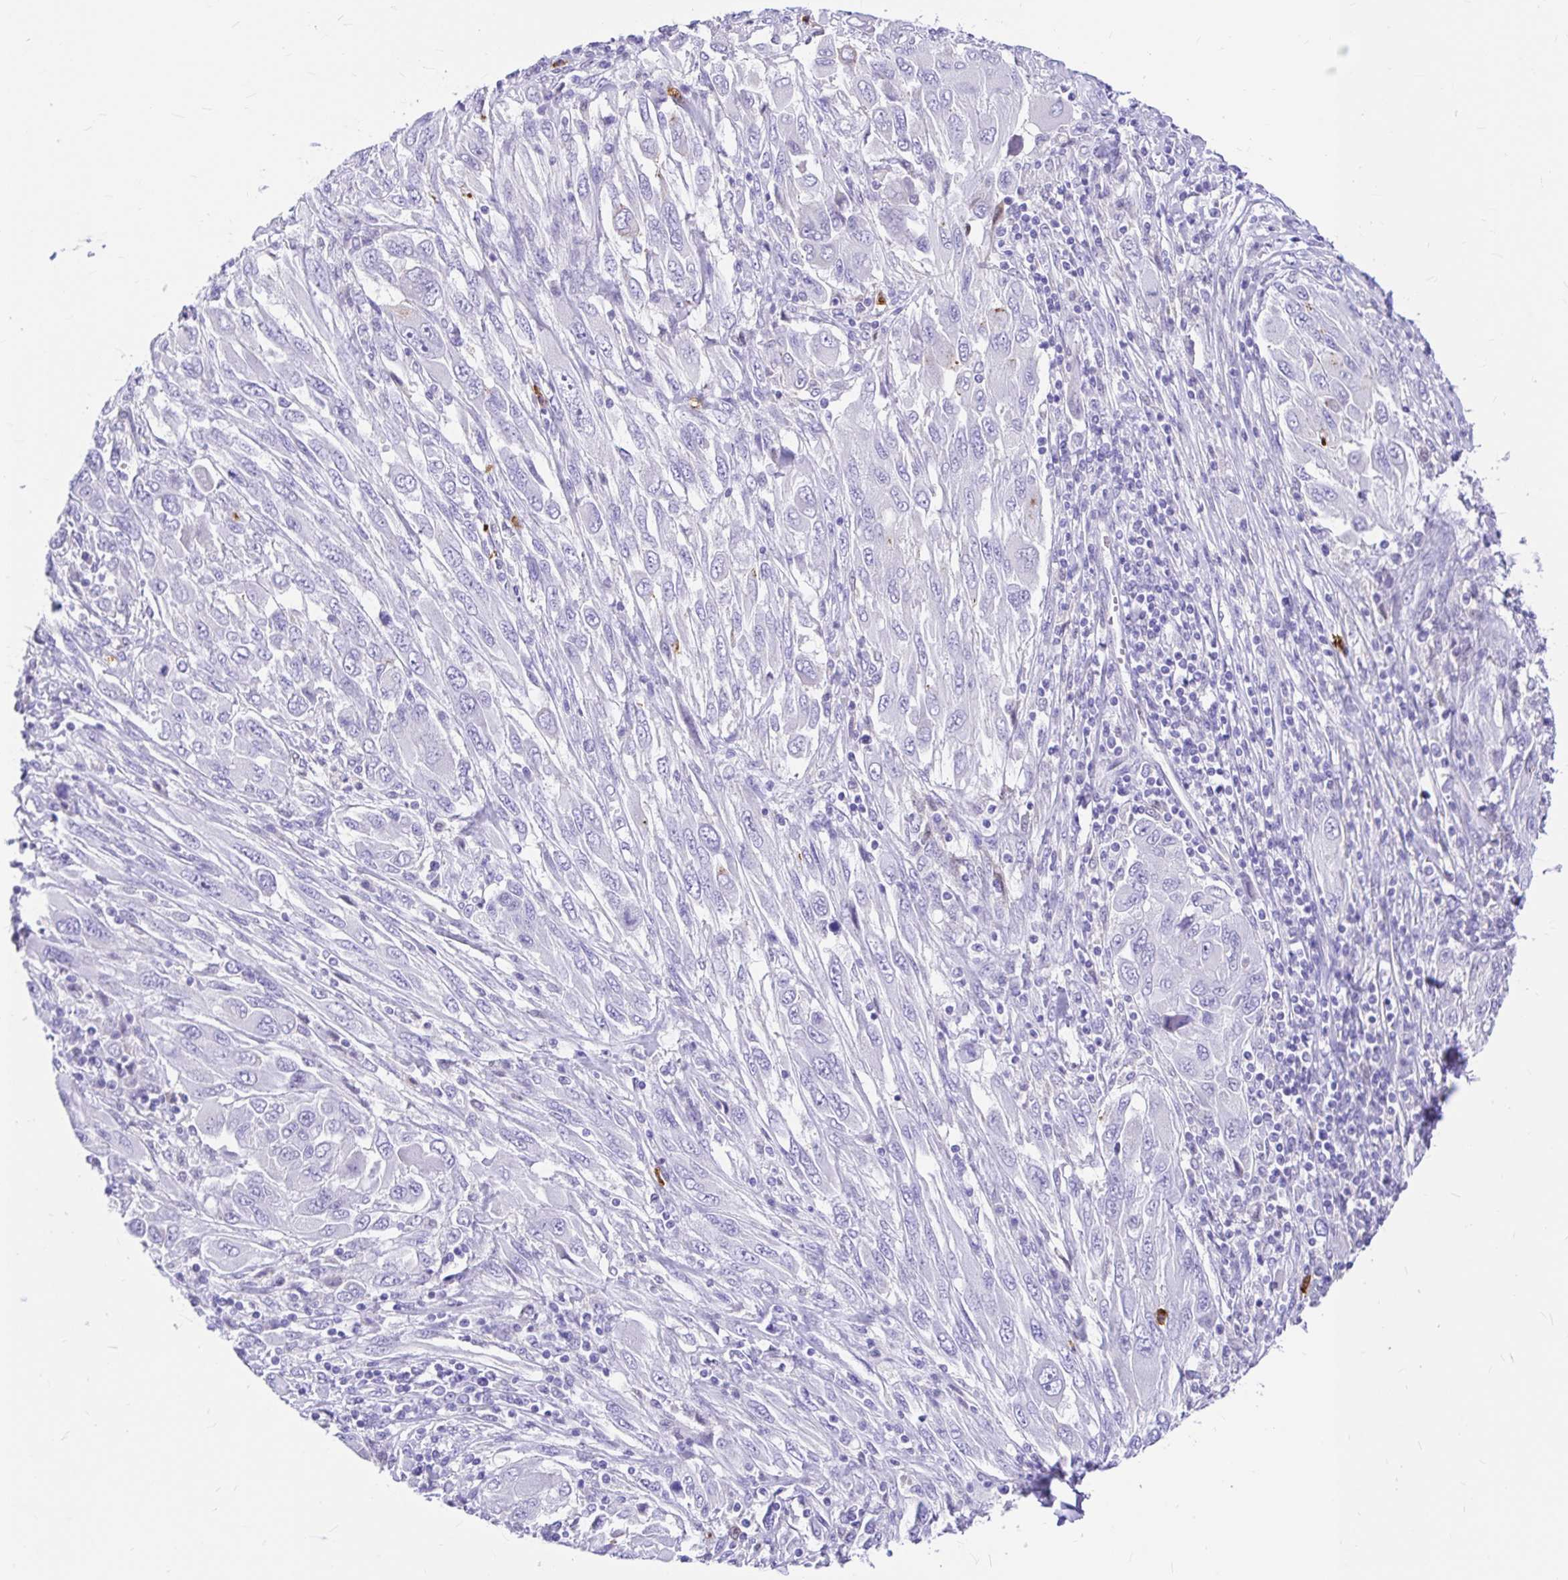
{"staining": {"intensity": "negative", "quantity": "none", "location": "none"}, "tissue": "melanoma", "cell_type": "Tumor cells", "image_type": "cancer", "snomed": [{"axis": "morphology", "description": "Malignant melanoma, NOS"}, {"axis": "topography", "description": "Skin"}], "caption": "The immunohistochemistry (IHC) photomicrograph has no significant staining in tumor cells of melanoma tissue. The staining was performed using DAB (3,3'-diaminobenzidine) to visualize the protein expression in brown, while the nuclei were stained in blue with hematoxylin (Magnification: 20x).", "gene": "CLEC1B", "patient": {"sex": "female", "age": 91}}